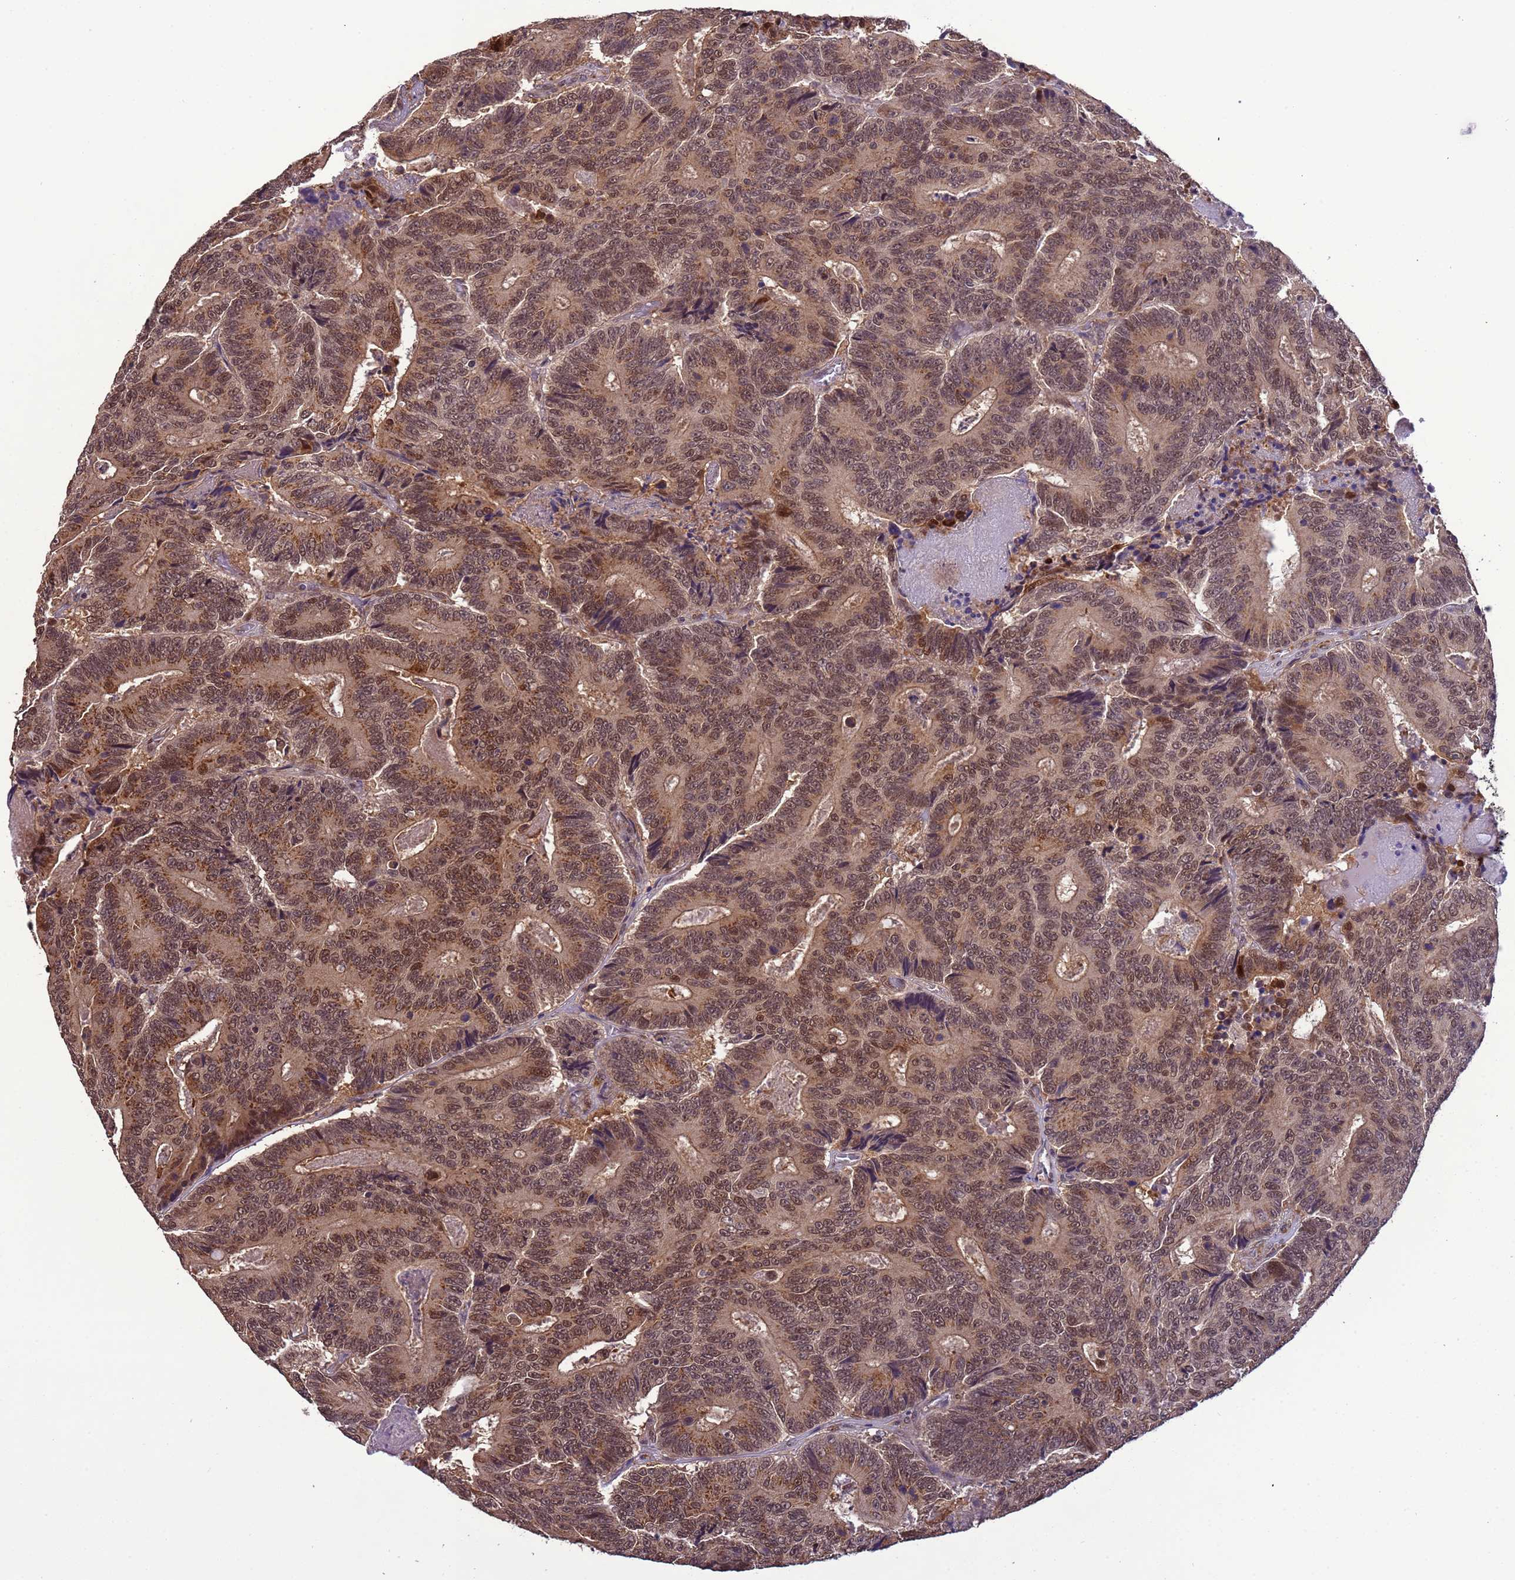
{"staining": {"intensity": "moderate", "quantity": ">75%", "location": "cytoplasmic/membranous,nuclear"}, "tissue": "colorectal cancer", "cell_type": "Tumor cells", "image_type": "cancer", "snomed": [{"axis": "morphology", "description": "Adenocarcinoma, NOS"}, {"axis": "topography", "description": "Colon"}], "caption": "Immunohistochemical staining of human colorectal adenocarcinoma shows medium levels of moderate cytoplasmic/membranous and nuclear protein positivity in about >75% of tumor cells.", "gene": "ZBTB5", "patient": {"sex": "male", "age": 83}}